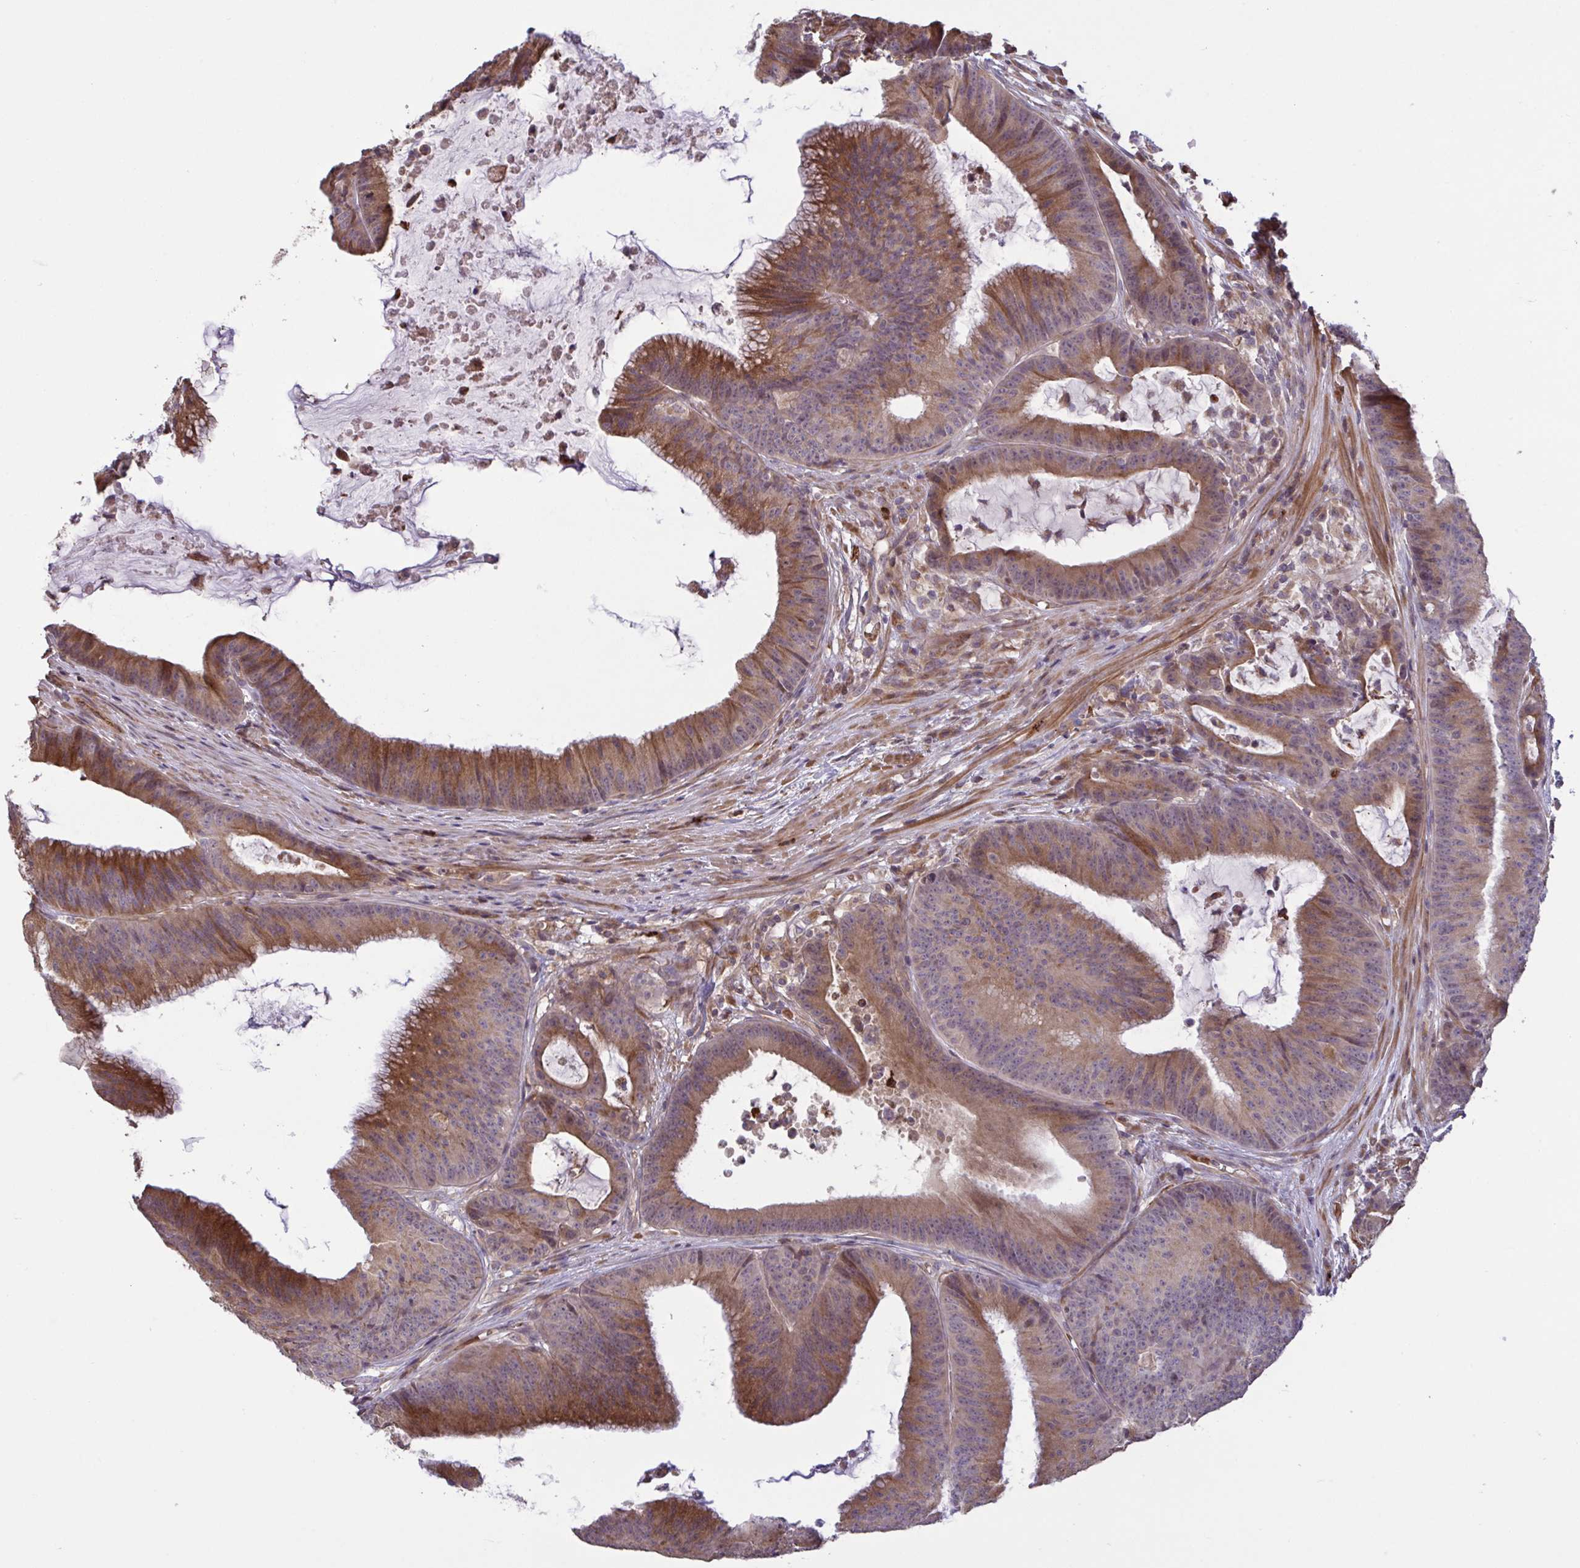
{"staining": {"intensity": "moderate", "quantity": ">75%", "location": "cytoplasmic/membranous"}, "tissue": "colorectal cancer", "cell_type": "Tumor cells", "image_type": "cancer", "snomed": [{"axis": "morphology", "description": "Adenocarcinoma, NOS"}, {"axis": "topography", "description": "Colon"}], "caption": "Colorectal cancer (adenocarcinoma) tissue demonstrates moderate cytoplasmic/membranous expression in about >75% of tumor cells, visualized by immunohistochemistry. (DAB IHC, brown staining for protein, blue staining for nuclei).", "gene": "IL1R1", "patient": {"sex": "female", "age": 78}}